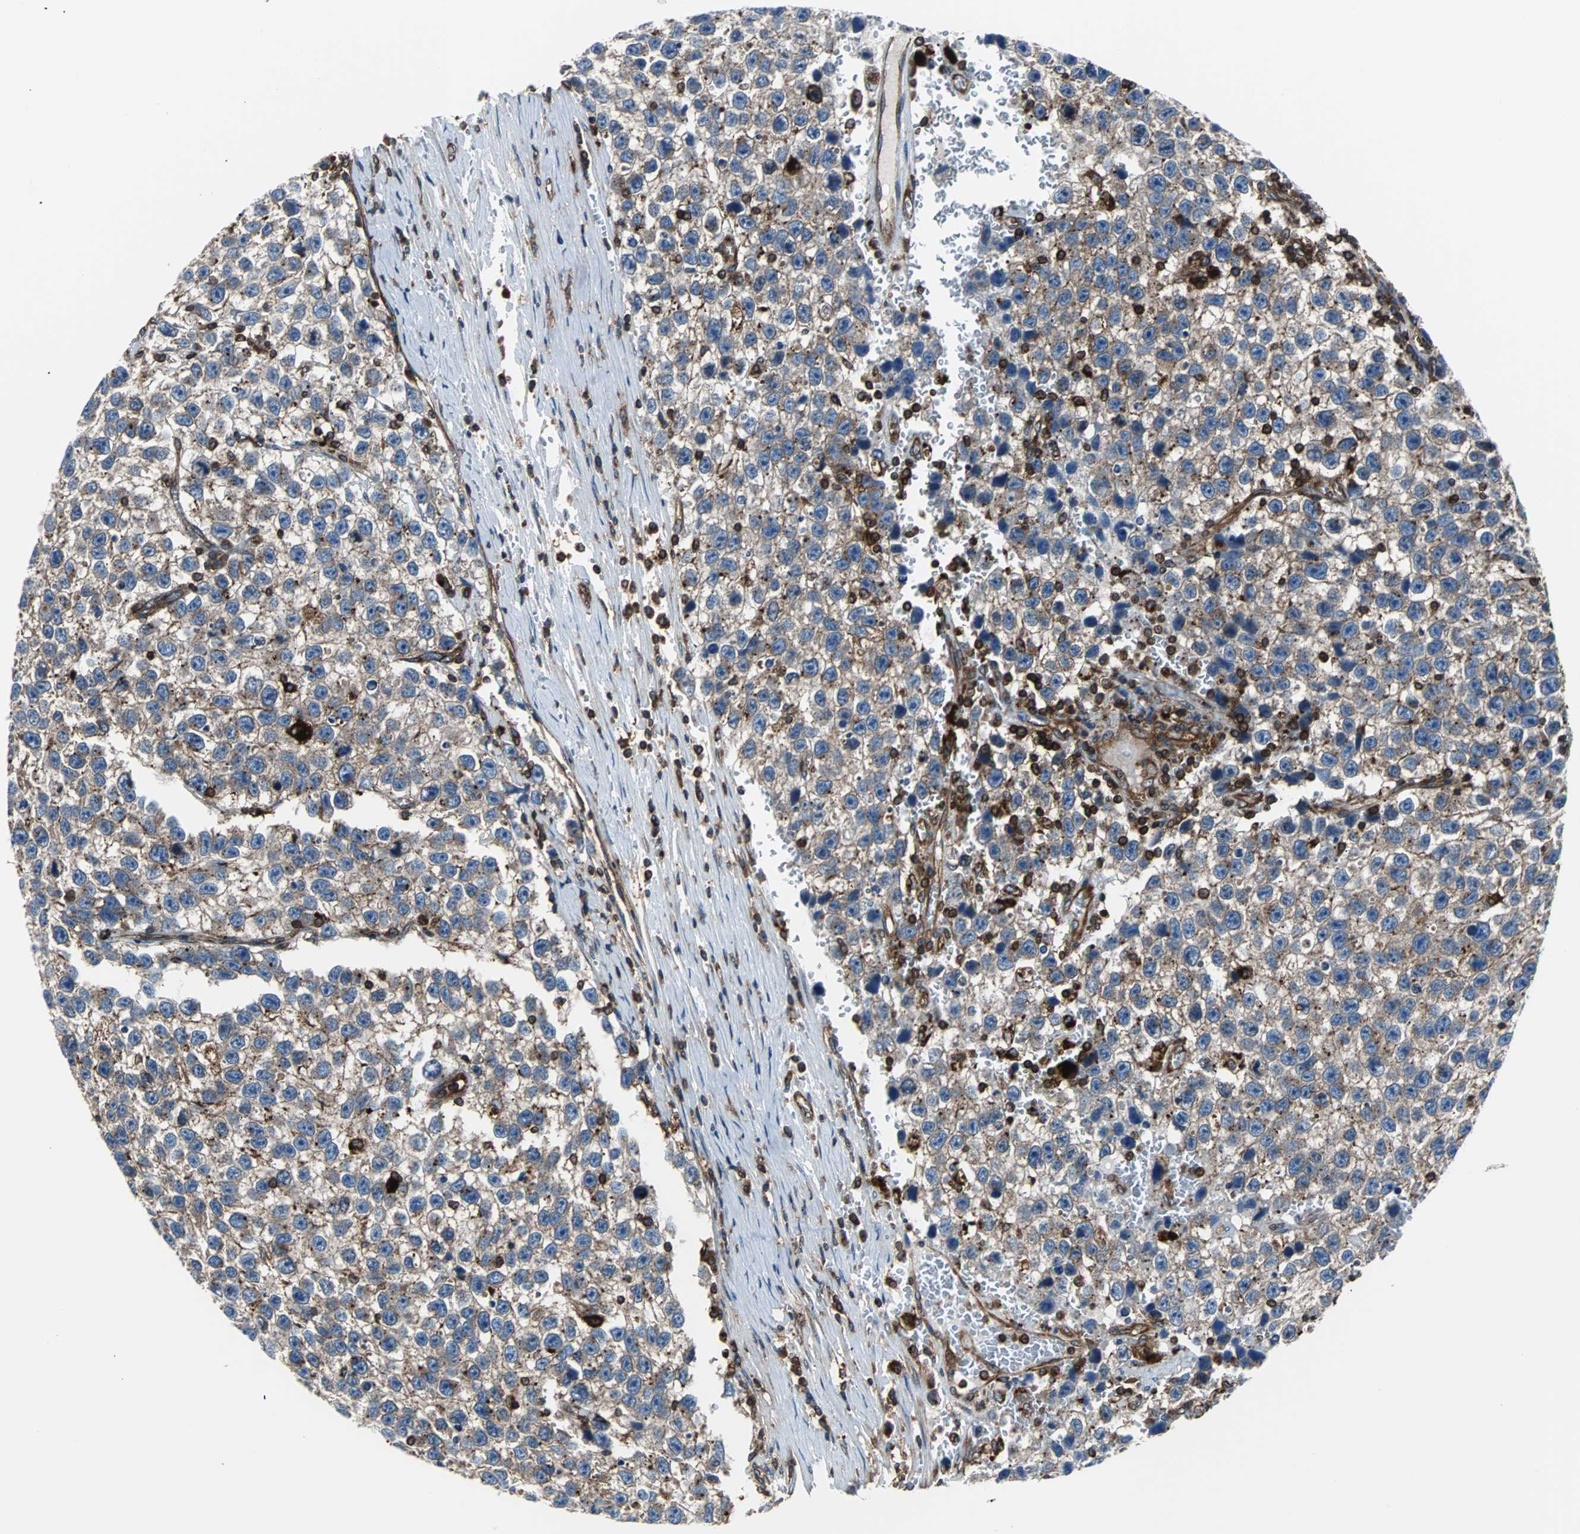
{"staining": {"intensity": "moderate", "quantity": ">75%", "location": "cytoplasmic/membranous"}, "tissue": "testis cancer", "cell_type": "Tumor cells", "image_type": "cancer", "snomed": [{"axis": "morphology", "description": "Seminoma, NOS"}, {"axis": "topography", "description": "Testis"}], "caption": "Seminoma (testis) stained for a protein demonstrates moderate cytoplasmic/membranous positivity in tumor cells.", "gene": "RELA", "patient": {"sex": "male", "age": 33}}